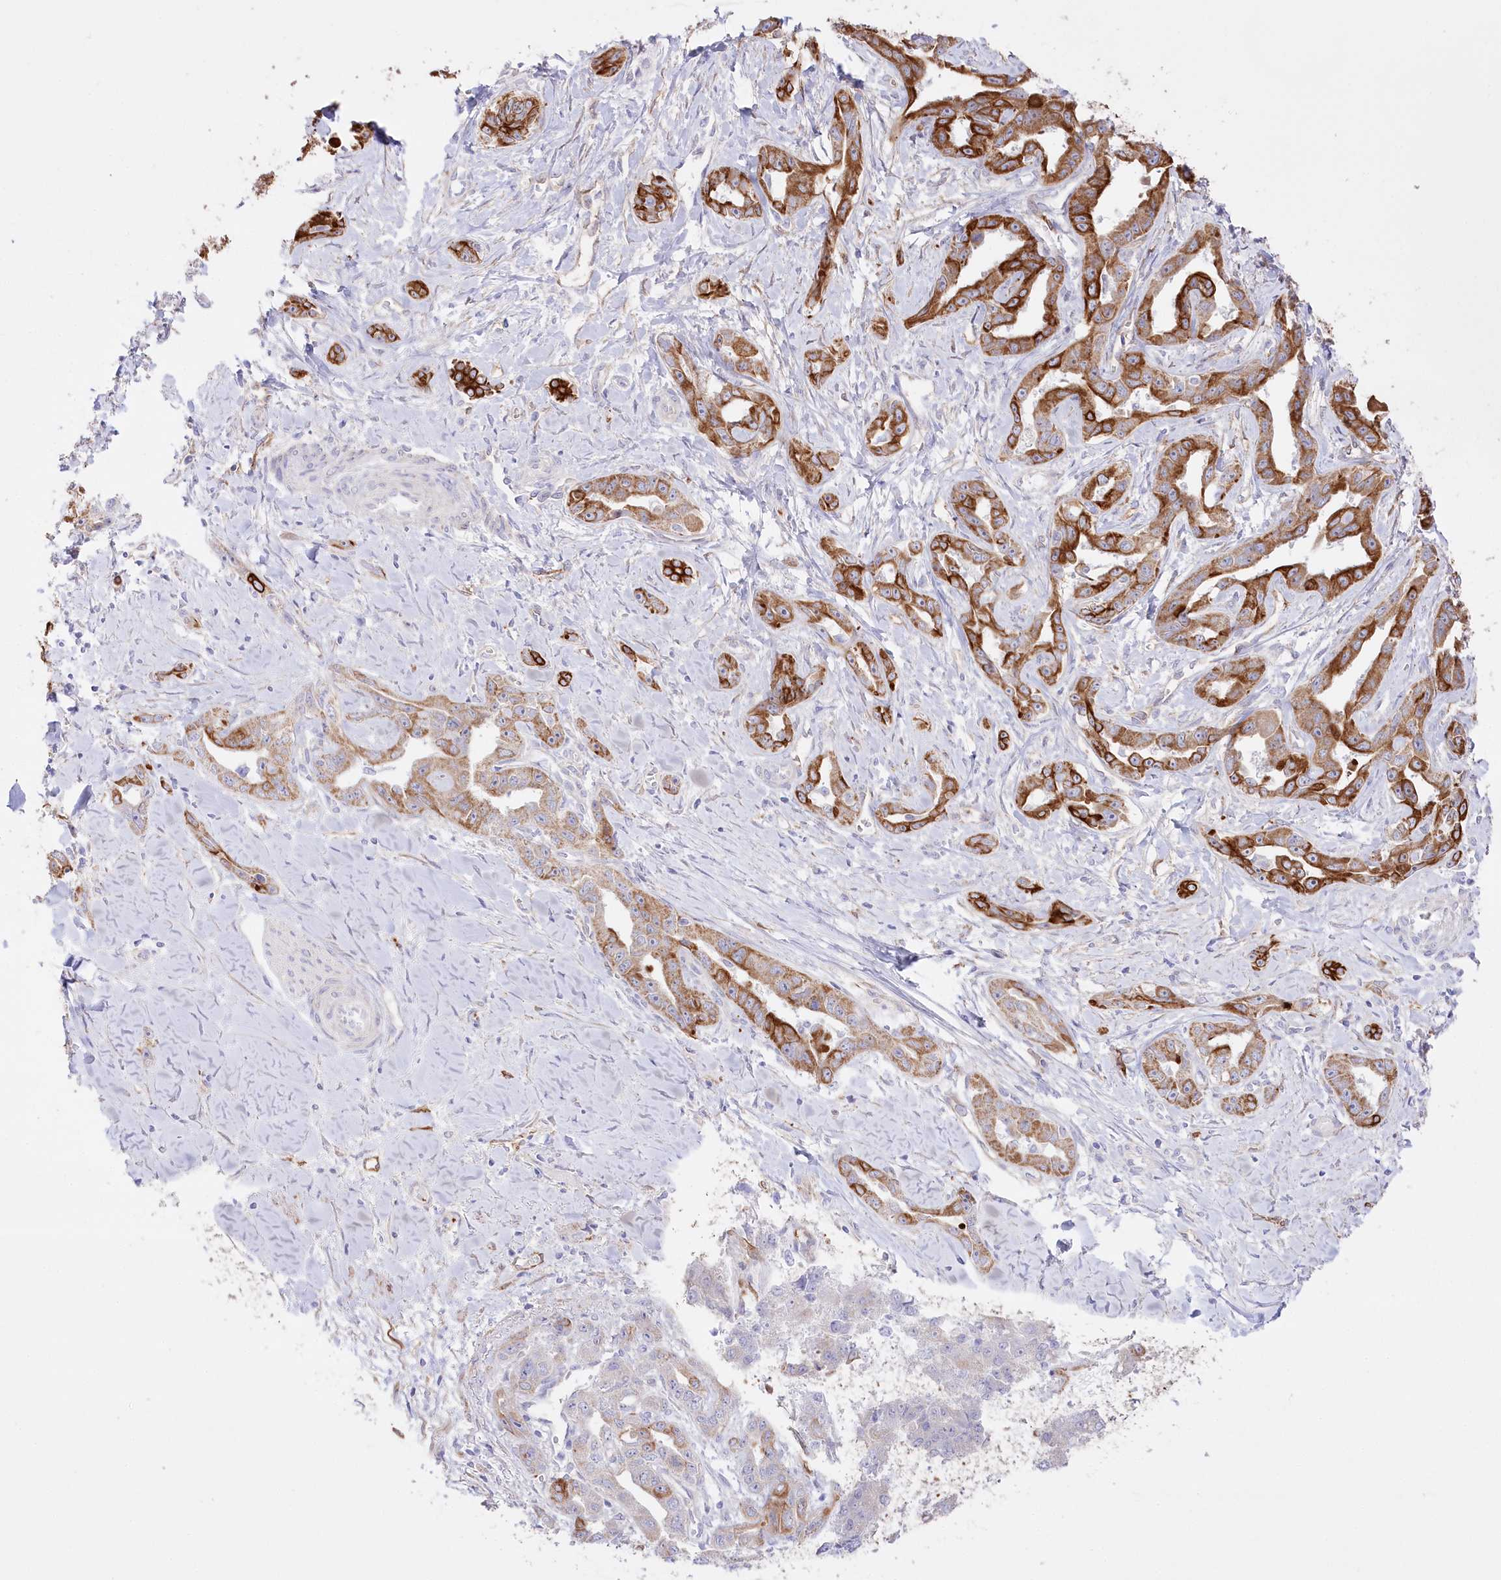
{"staining": {"intensity": "strong", "quantity": ">75%", "location": "cytoplasmic/membranous"}, "tissue": "liver cancer", "cell_type": "Tumor cells", "image_type": "cancer", "snomed": [{"axis": "morphology", "description": "Cholangiocarcinoma"}, {"axis": "topography", "description": "Liver"}], "caption": "Liver cancer (cholangiocarcinoma) tissue displays strong cytoplasmic/membranous expression in about >75% of tumor cells, visualized by immunohistochemistry.", "gene": "SLC39A10", "patient": {"sex": "male", "age": 59}}